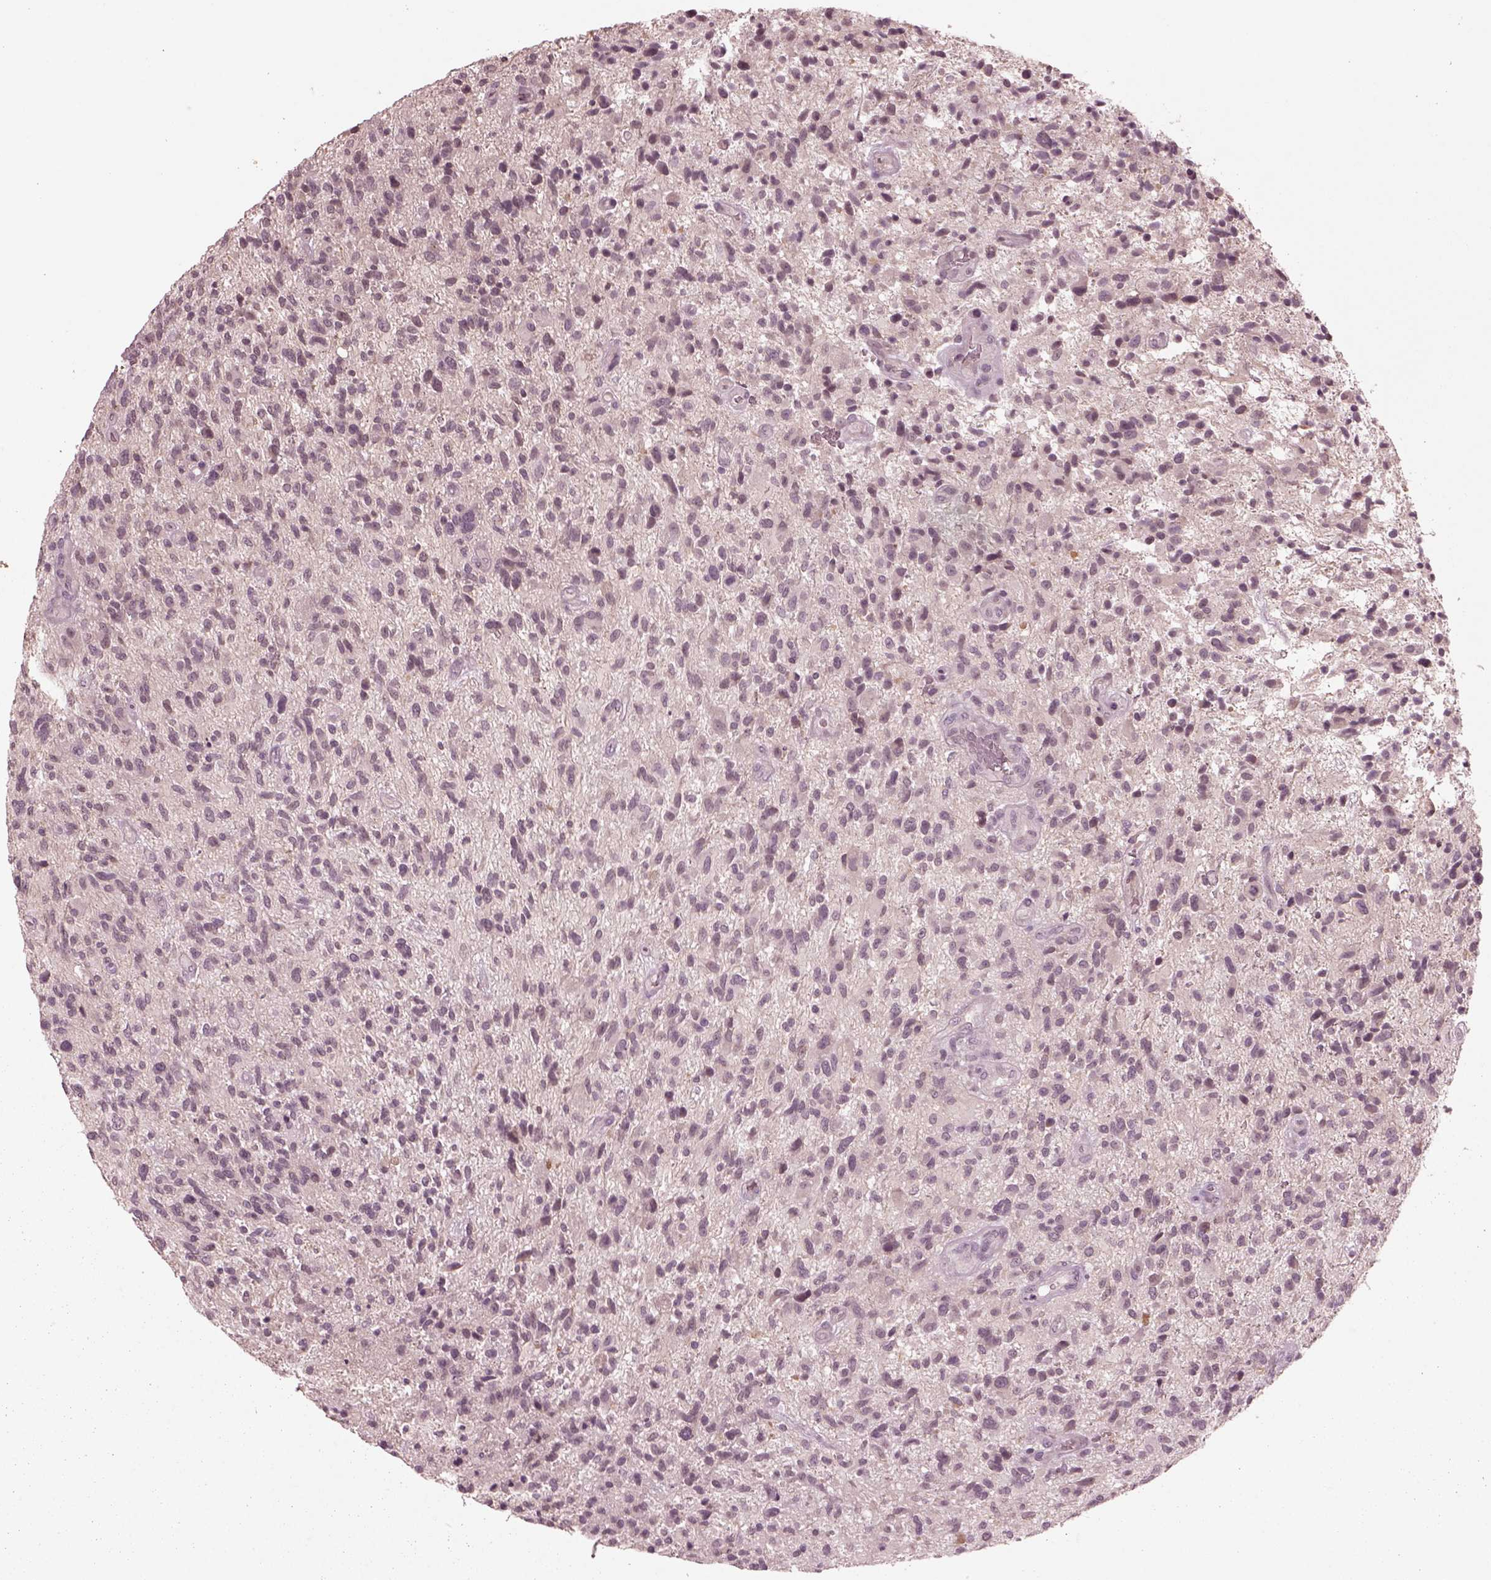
{"staining": {"intensity": "negative", "quantity": "none", "location": "none"}, "tissue": "glioma", "cell_type": "Tumor cells", "image_type": "cancer", "snomed": [{"axis": "morphology", "description": "Glioma, malignant, High grade"}, {"axis": "topography", "description": "Brain"}], "caption": "Glioma was stained to show a protein in brown. There is no significant positivity in tumor cells. (Immunohistochemistry (ihc), brightfield microscopy, high magnification).", "gene": "RGS7", "patient": {"sex": "male", "age": 47}}